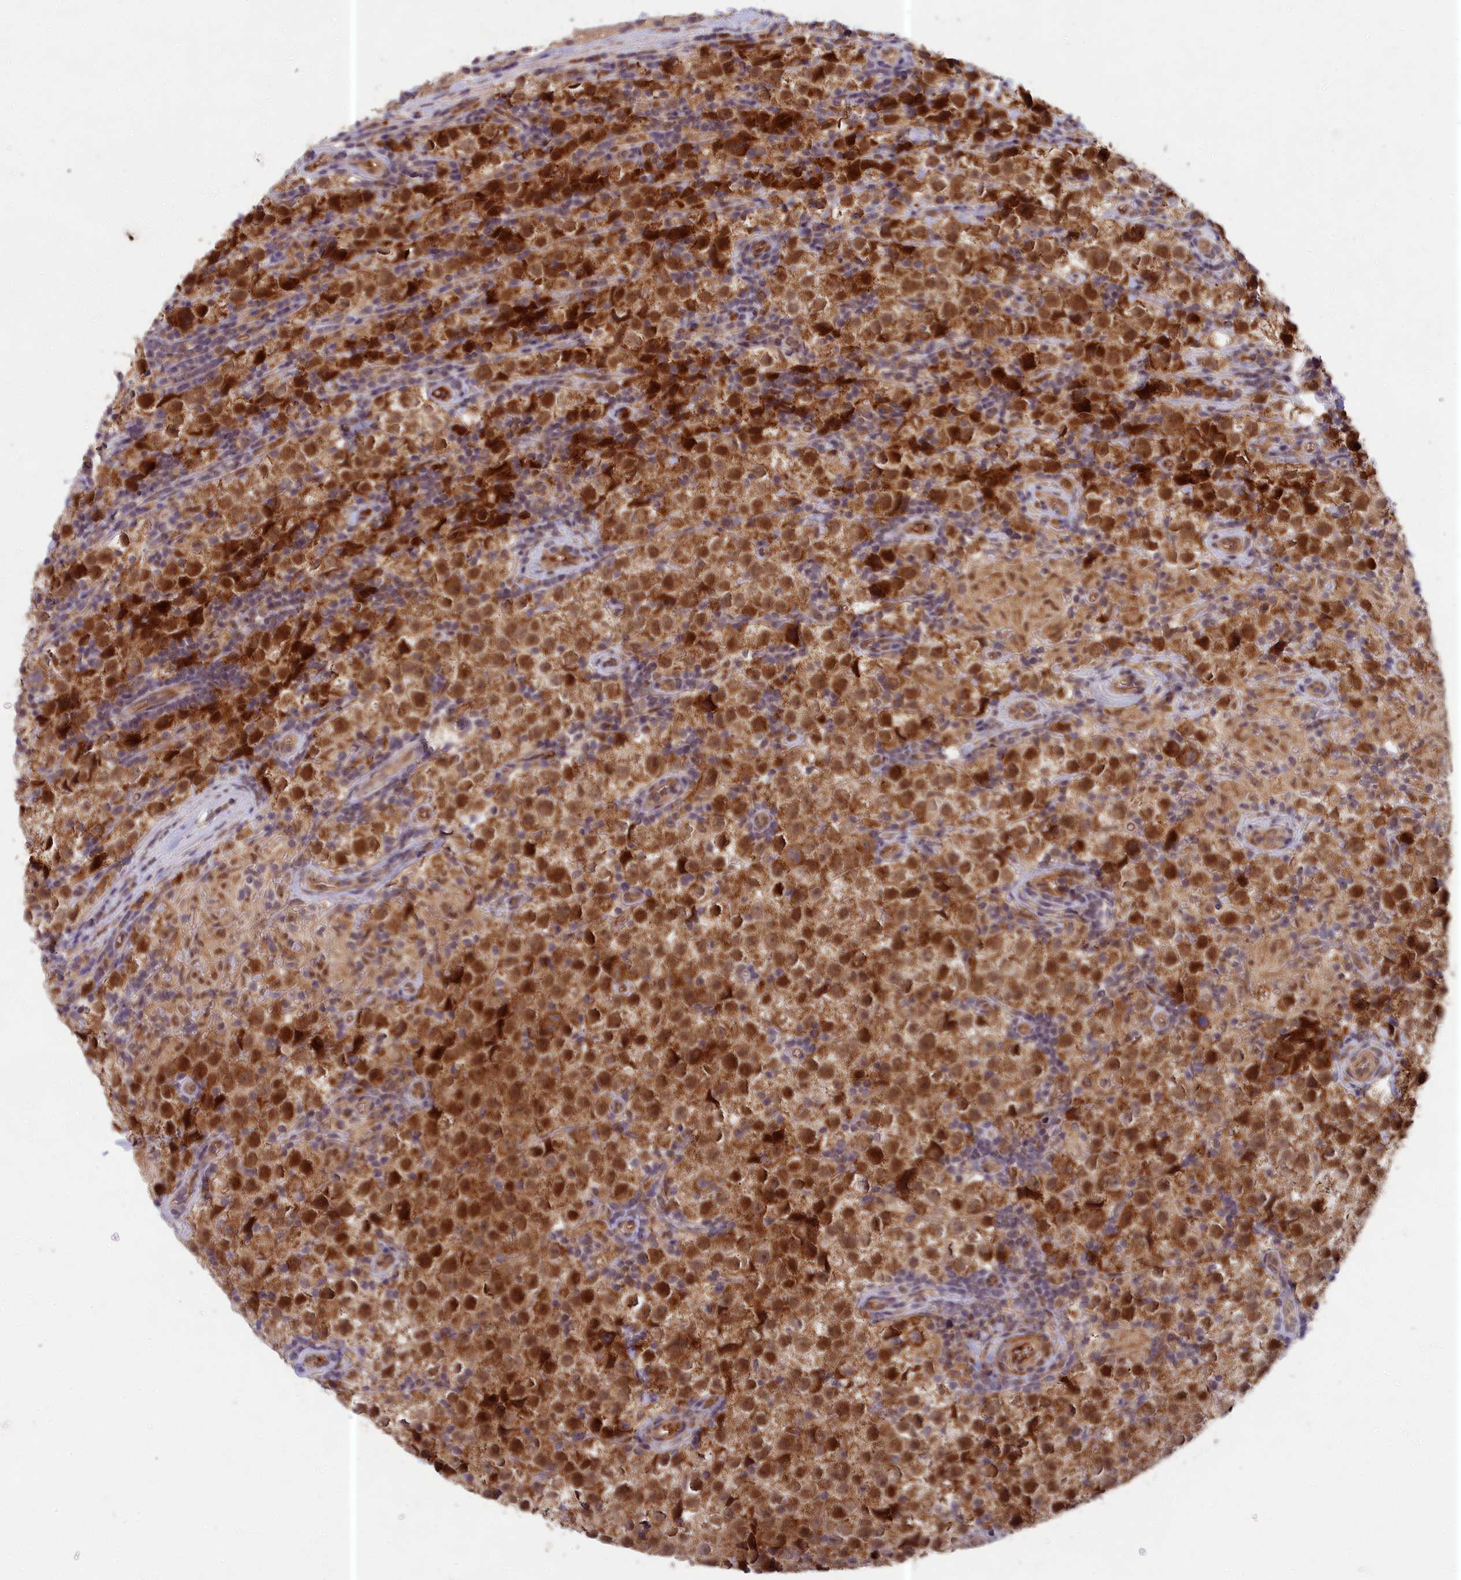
{"staining": {"intensity": "strong", "quantity": ">75%", "location": "cytoplasmic/membranous,nuclear"}, "tissue": "testis cancer", "cell_type": "Tumor cells", "image_type": "cancer", "snomed": [{"axis": "morphology", "description": "Seminoma, NOS"}, {"axis": "morphology", "description": "Carcinoma, Embryonal, NOS"}, {"axis": "topography", "description": "Testis"}], "caption": "This photomicrograph demonstrates IHC staining of human testis cancer, with high strong cytoplasmic/membranous and nuclear expression in about >75% of tumor cells.", "gene": "EARS2", "patient": {"sex": "male", "age": 41}}